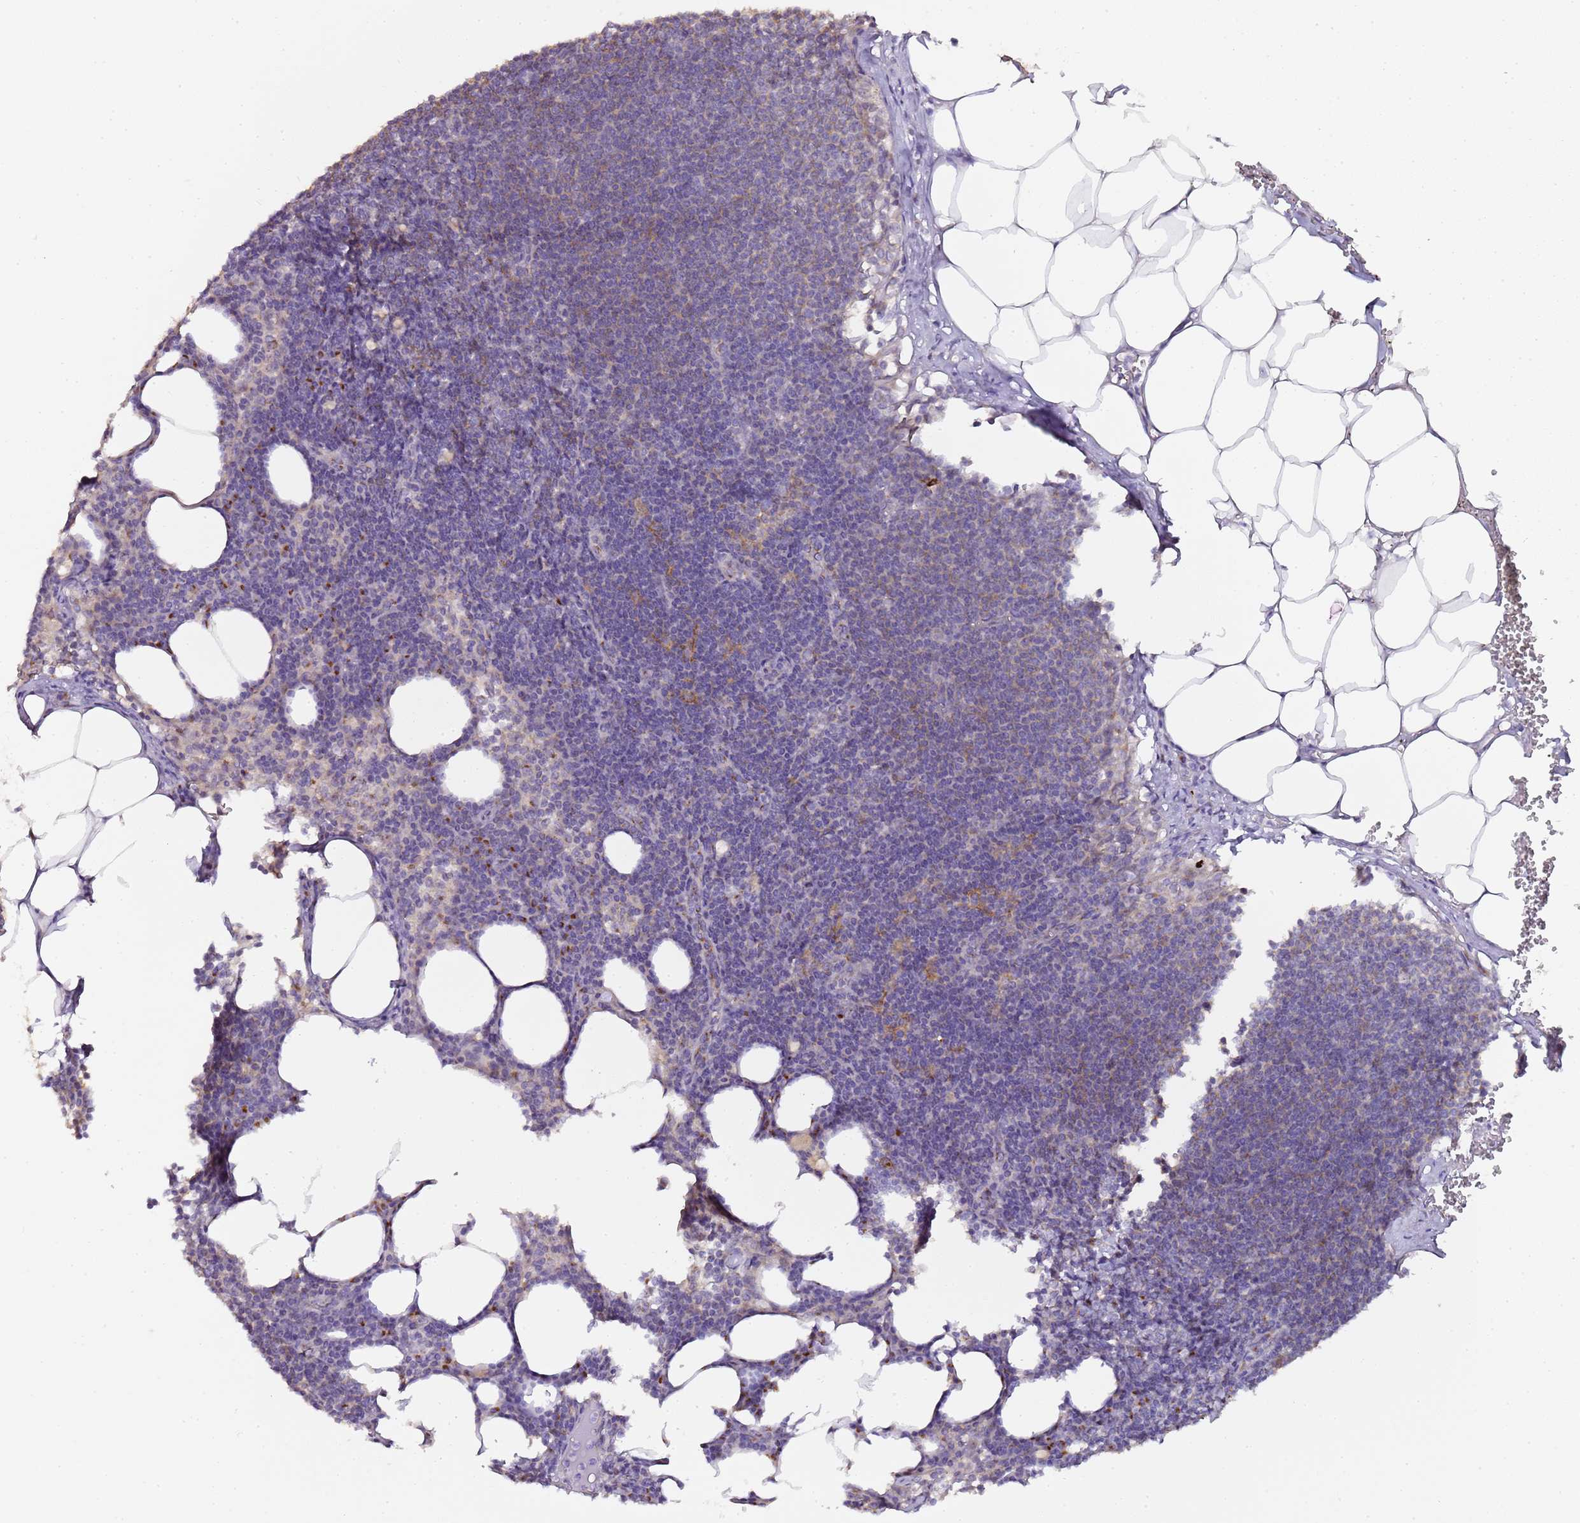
{"staining": {"intensity": "moderate", "quantity": "<25%", "location": "cytoplasmic/membranous"}, "tissue": "lymph node", "cell_type": "Germinal center cells", "image_type": "normal", "snomed": [{"axis": "morphology", "description": "Normal tissue, NOS"}, {"axis": "topography", "description": "Lymph node"}], "caption": "Germinal center cells reveal moderate cytoplasmic/membranous positivity in approximately <25% of cells in unremarkable lymph node.", "gene": "MRPL49", "patient": {"sex": "female", "age": 30}}